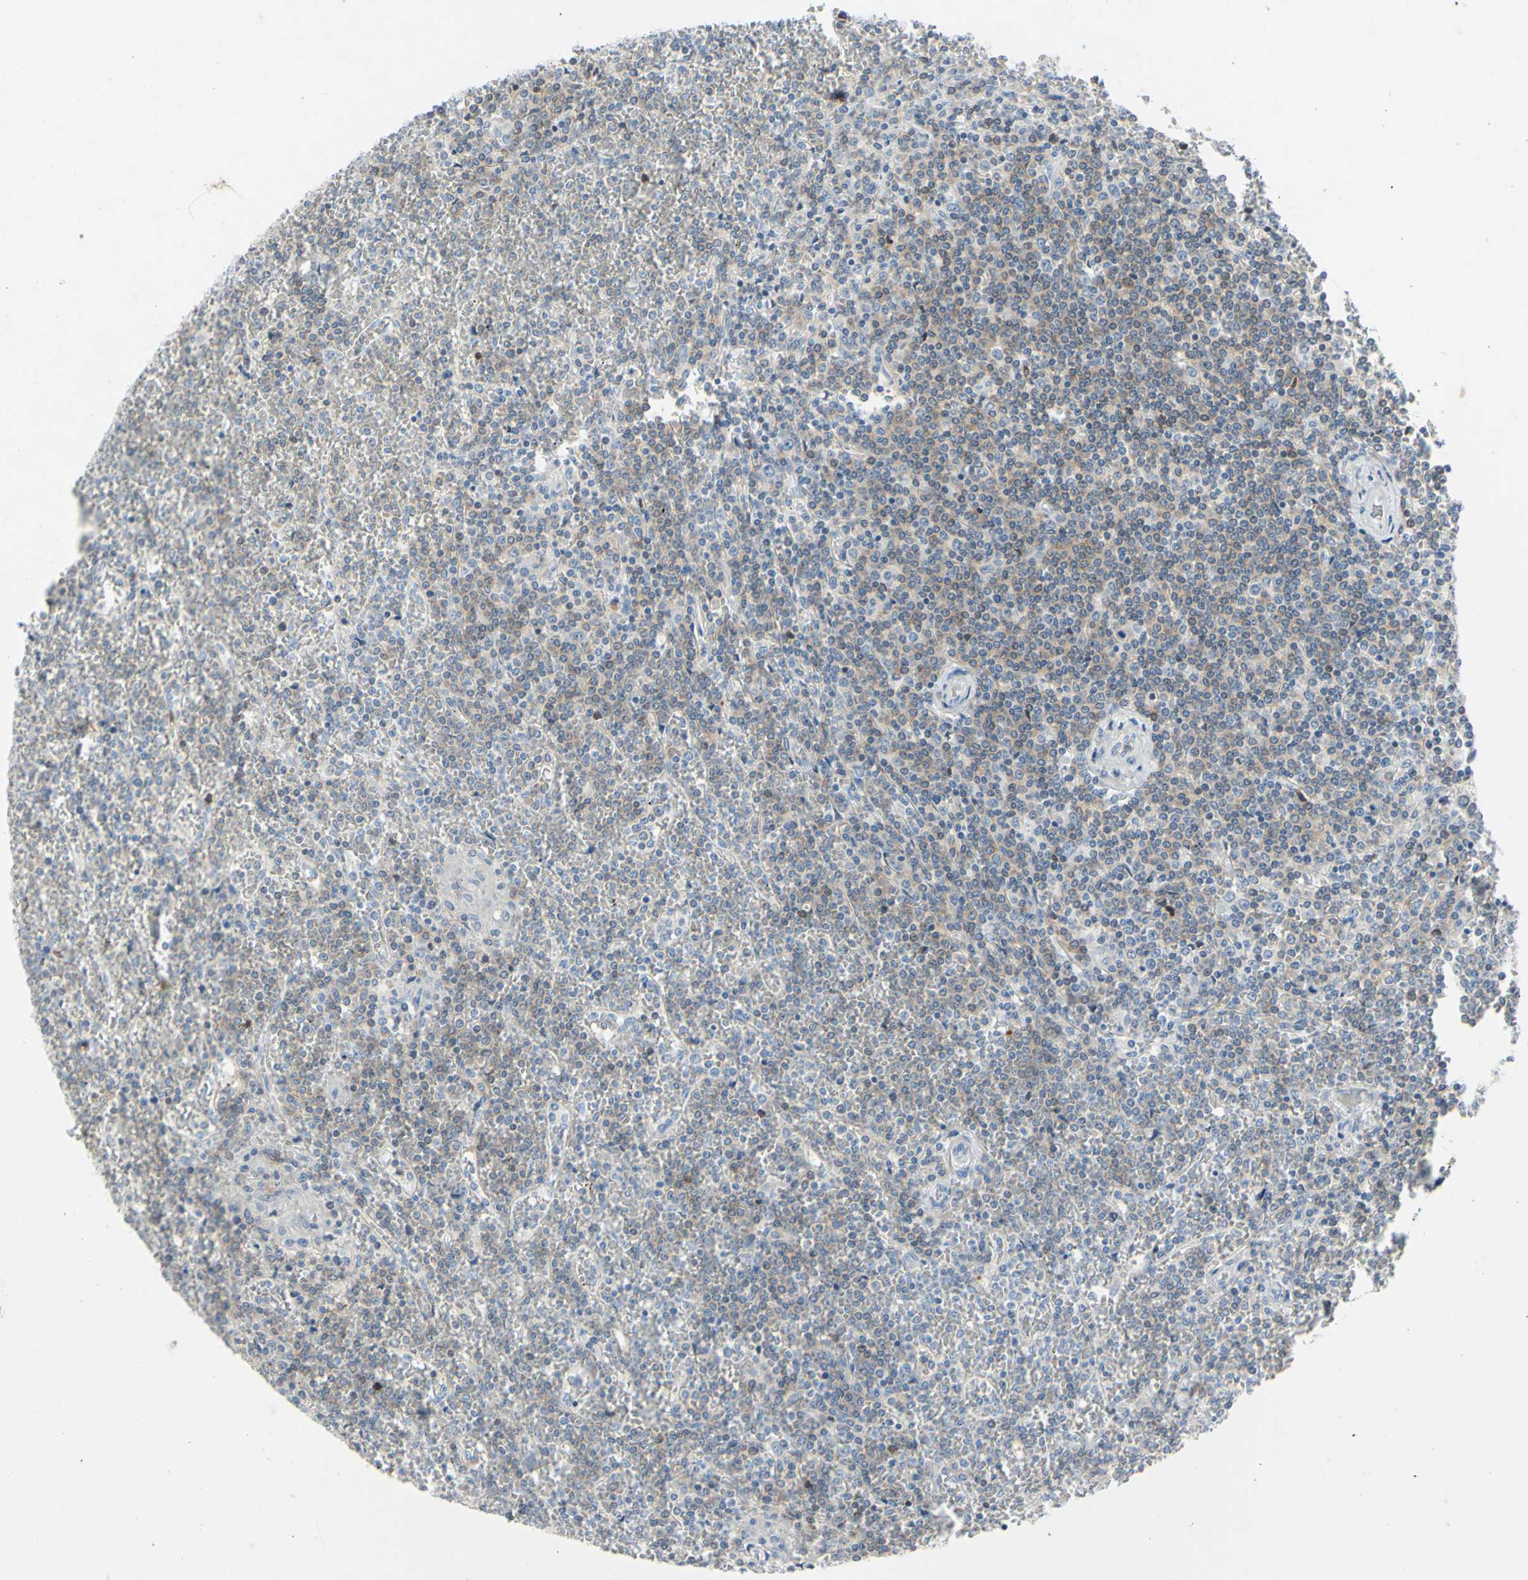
{"staining": {"intensity": "weak", "quantity": "25%-75%", "location": "cytoplasmic/membranous"}, "tissue": "lymphoma", "cell_type": "Tumor cells", "image_type": "cancer", "snomed": [{"axis": "morphology", "description": "Malignant lymphoma, non-Hodgkin's type, Low grade"}, {"axis": "topography", "description": "Spleen"}], "caption": "Immunohistochemistry (IHC) of human low-grade malignant lymphoma, non-Hodgkin's type displays low levels of weak cytoplasmic/membranous expression in about 25%-75% of tumor cells. The protein is stained brown, and the nuclei are stained in blue (DAB IHC with brightfield microscopy, high magnification).", "gene": "MUC1", "patient": {"sex": "female", "age": 19}}